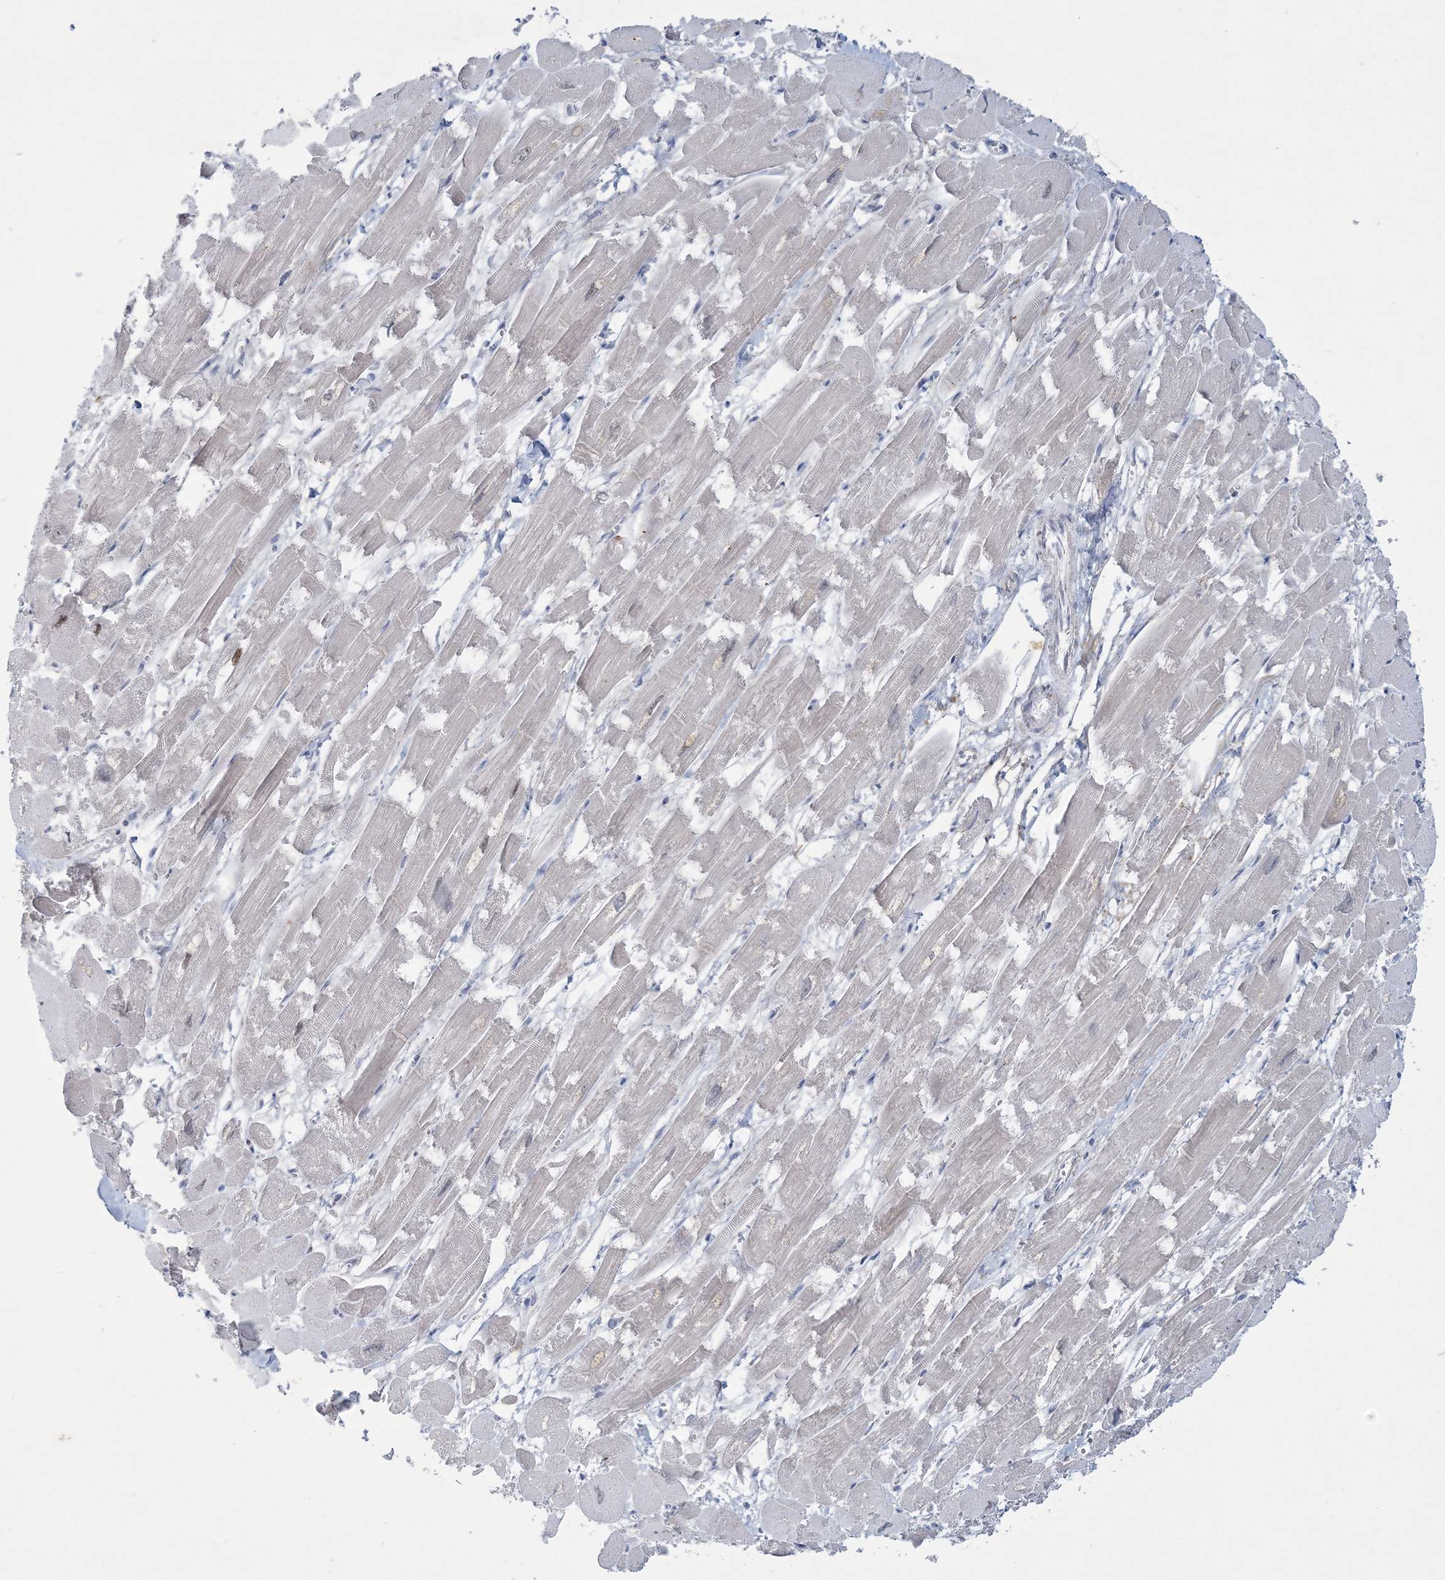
{"staining": {"intensity": "negative", "quantity": "none", "location": "none"}, "tissue": "heart muscle", "cell_type": "Cardiomyocytes", "image_type": "normal", "snomed": [{"axis": "morphology", "description": "Normal tissue, NOS"}, {"axis": "topography", "description": "Heart"}], "caption": "DAB (3,3'-diaminobenzidine) immunohistochemical staining of unremarkable heart muscle reveals no significant staining in cardiomyocytes. Nuclei are stained in blue.", "gene": "TBC1D7", "patient": {"sex": "male", "age": 54}}